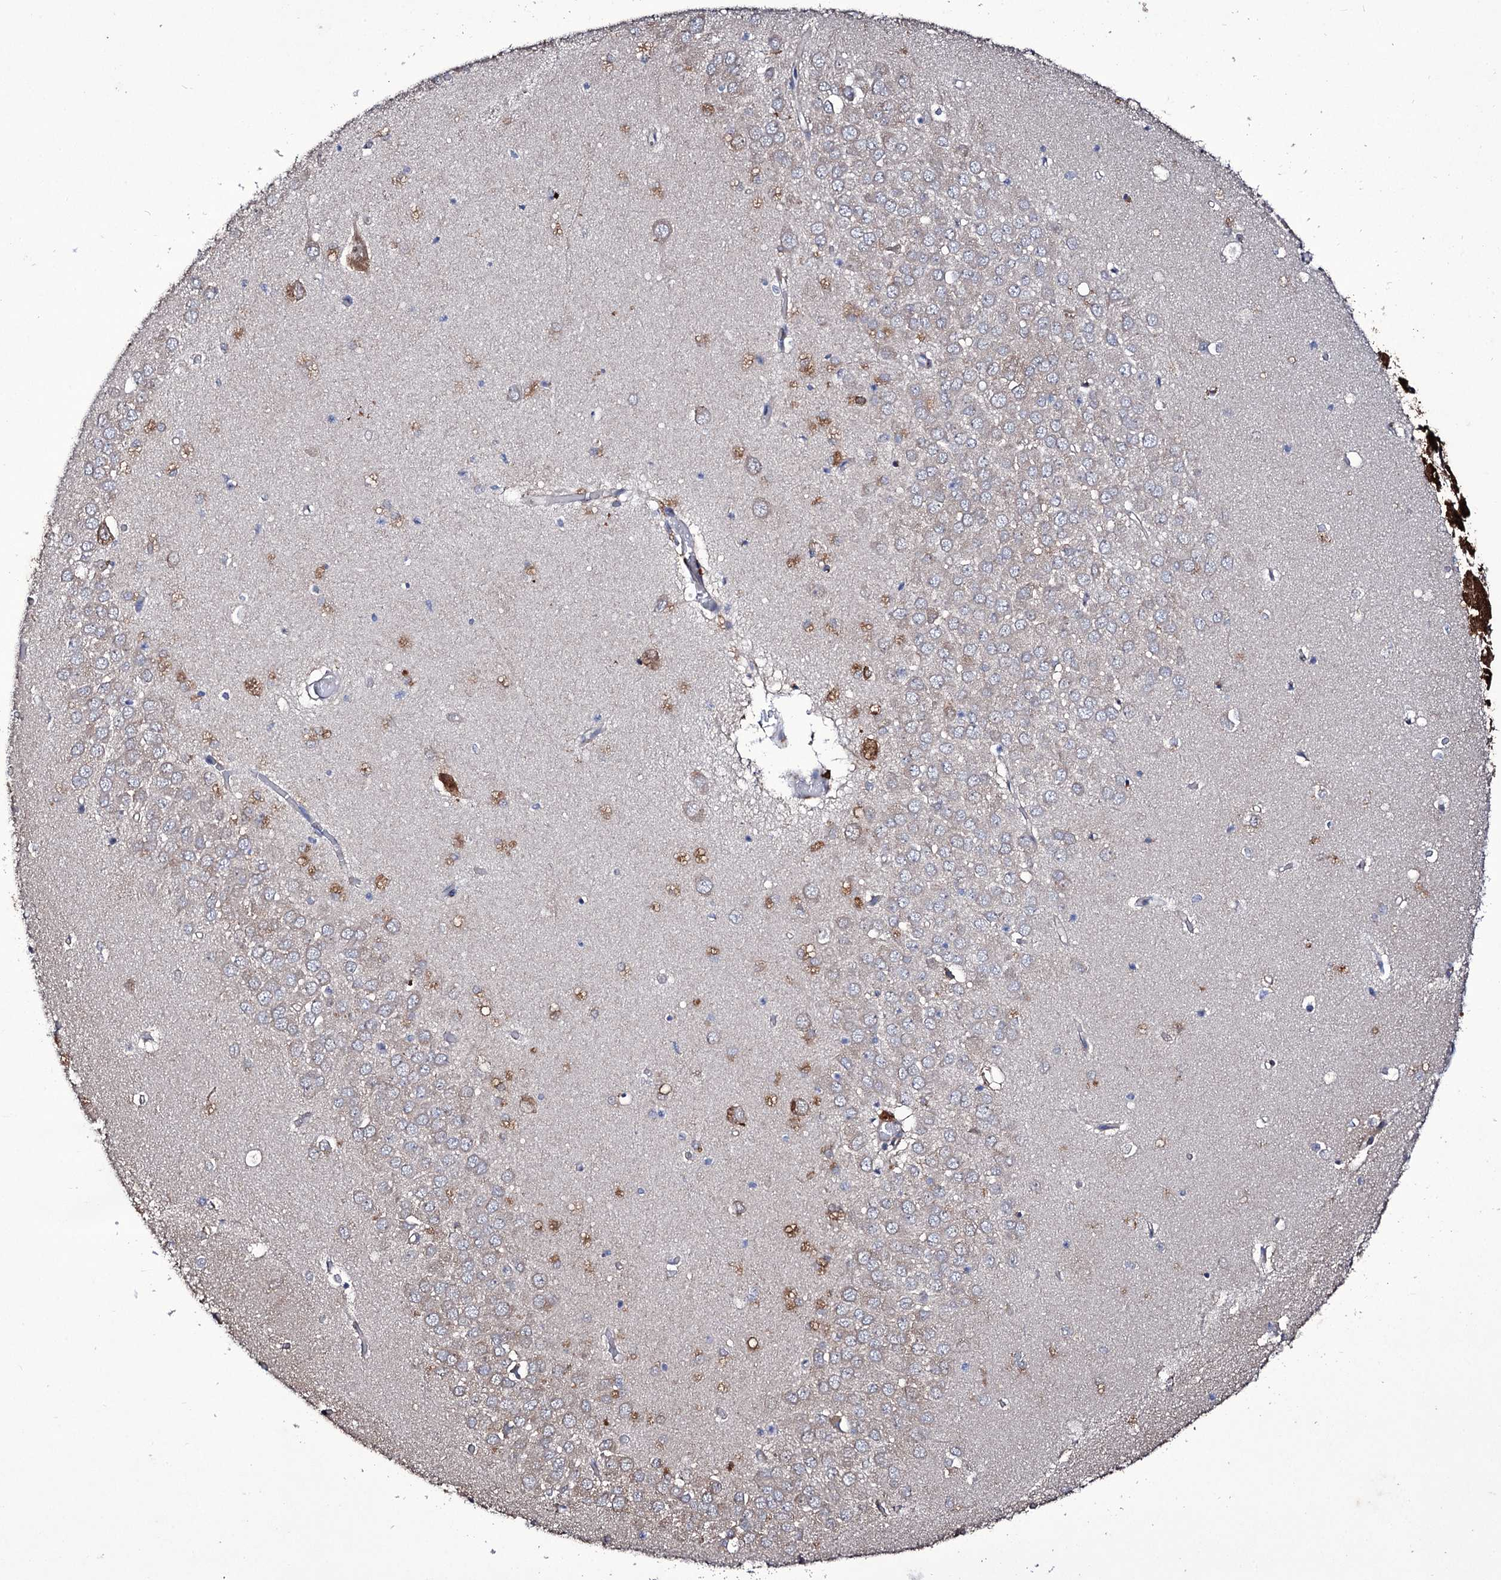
{"staining": {"intensity": "weak", "quantity": "<25%", "location": "cytoplasmic/membranous"}, "tissue": "hippocampus", "cell_type": "Glial cells", "image_type": "normal", "snomed": [{"axis": "morphology", "description": "Normal tissue, NOS"}, {"axis": "topography", "description": "Hippocampus"}], "caption": "Histopathology image shows no significant protein expression in glial cells of unremarkable hippocampus.", "gene": "TUBGCP5", "patient": {"sex": "male", "age": 70}}